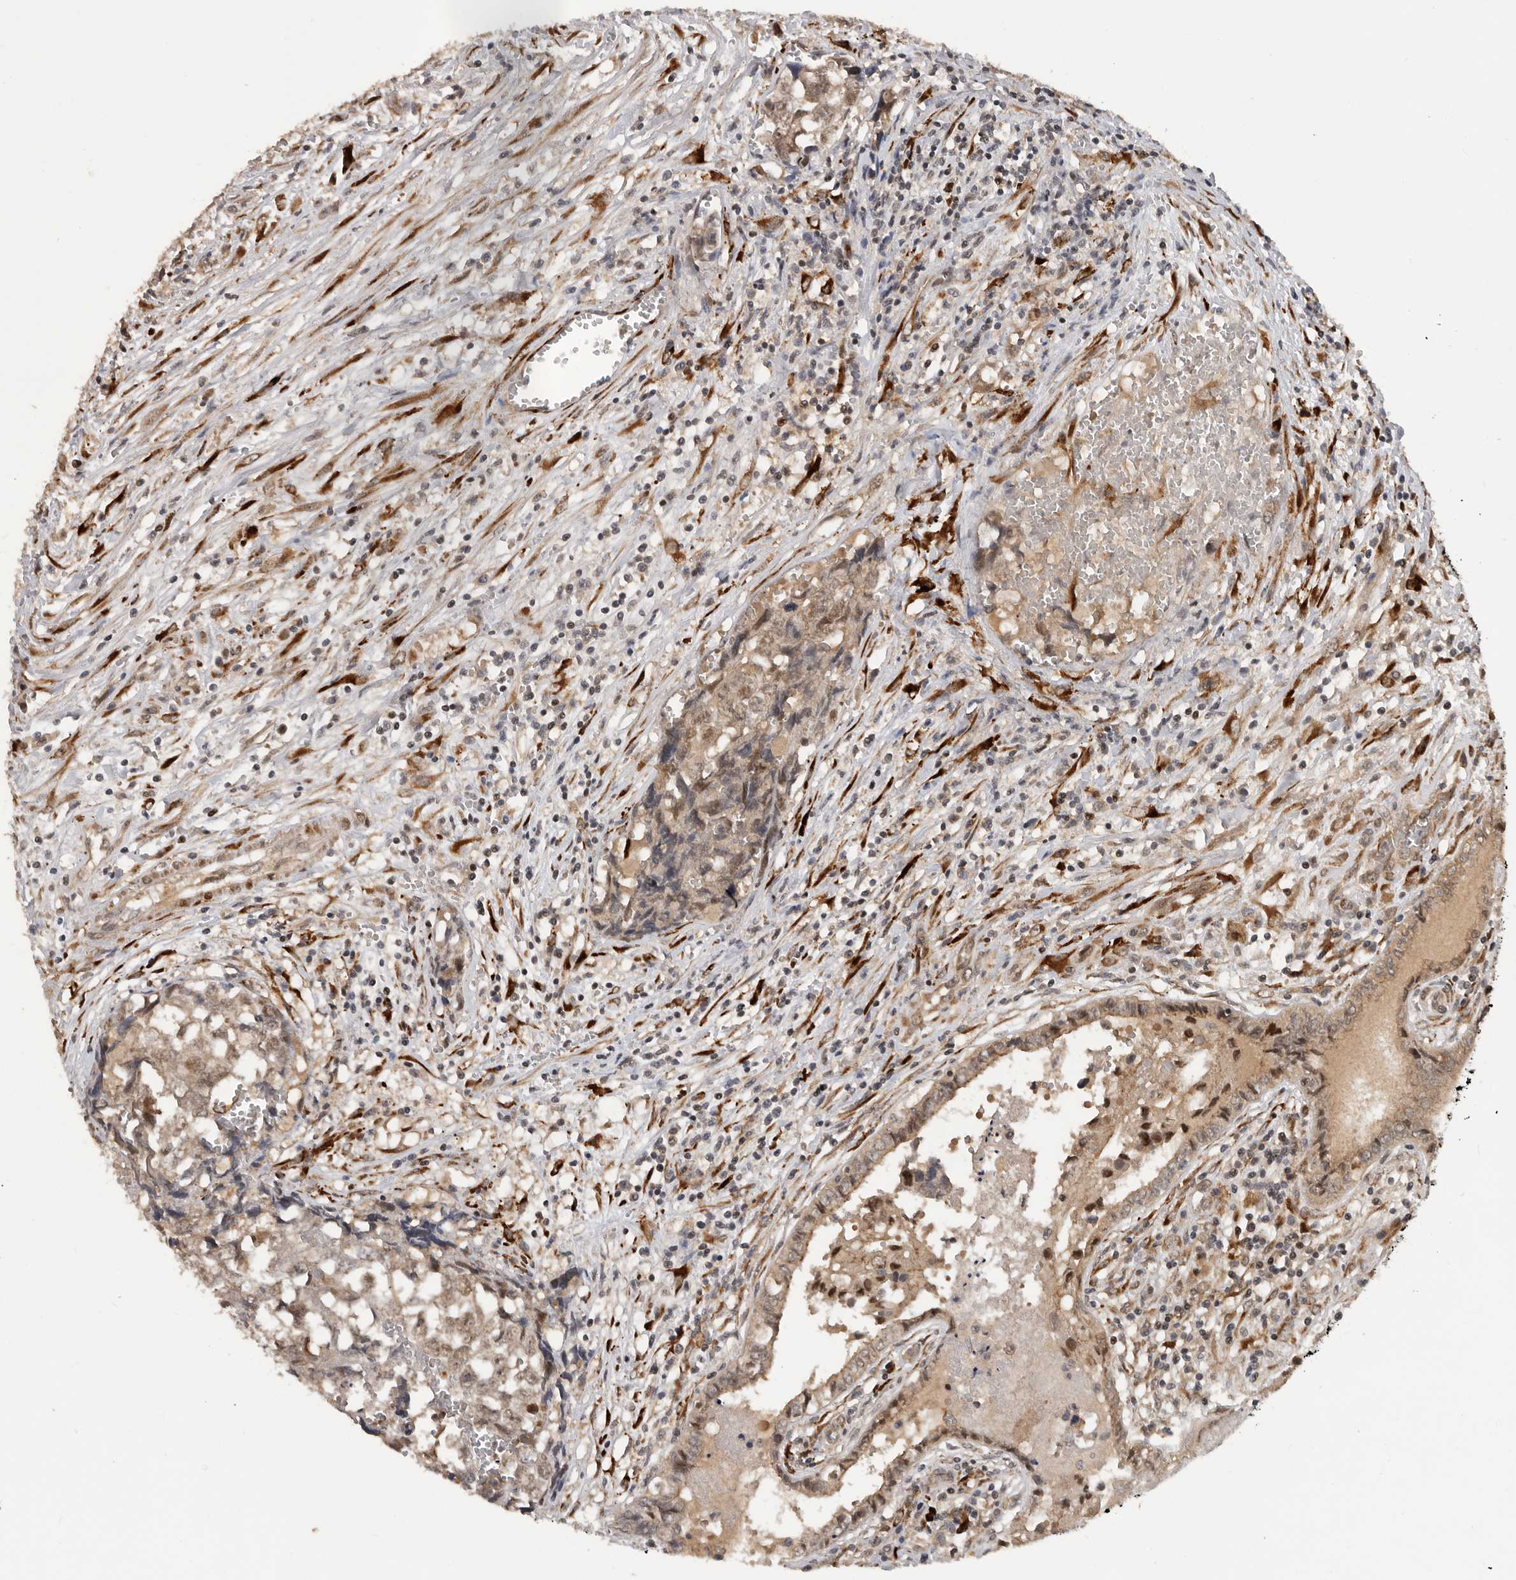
{"staining": {"intensity": "moderate", "quantity": ">75%", "location": "cytoplasmic/membranous,nuclear"}, "tissue": "testis cancer", "cell_type": "Tumor cells", "image_type": "cancer", "snomed": [{"axis": "morphology", "description": "Carcinoma, Embryonal, NOS"}, {"axis": "topography", "description": "Testis"}], "caption": "A medium amount of moderate cytoplasmic/membranous and nuclear expression is present in about >75% of tumor cells in testis cancer (embryonal carcinoma) tissue.", "gene": "HENMT1", "patient": {"sex": "male", "age": 31}}